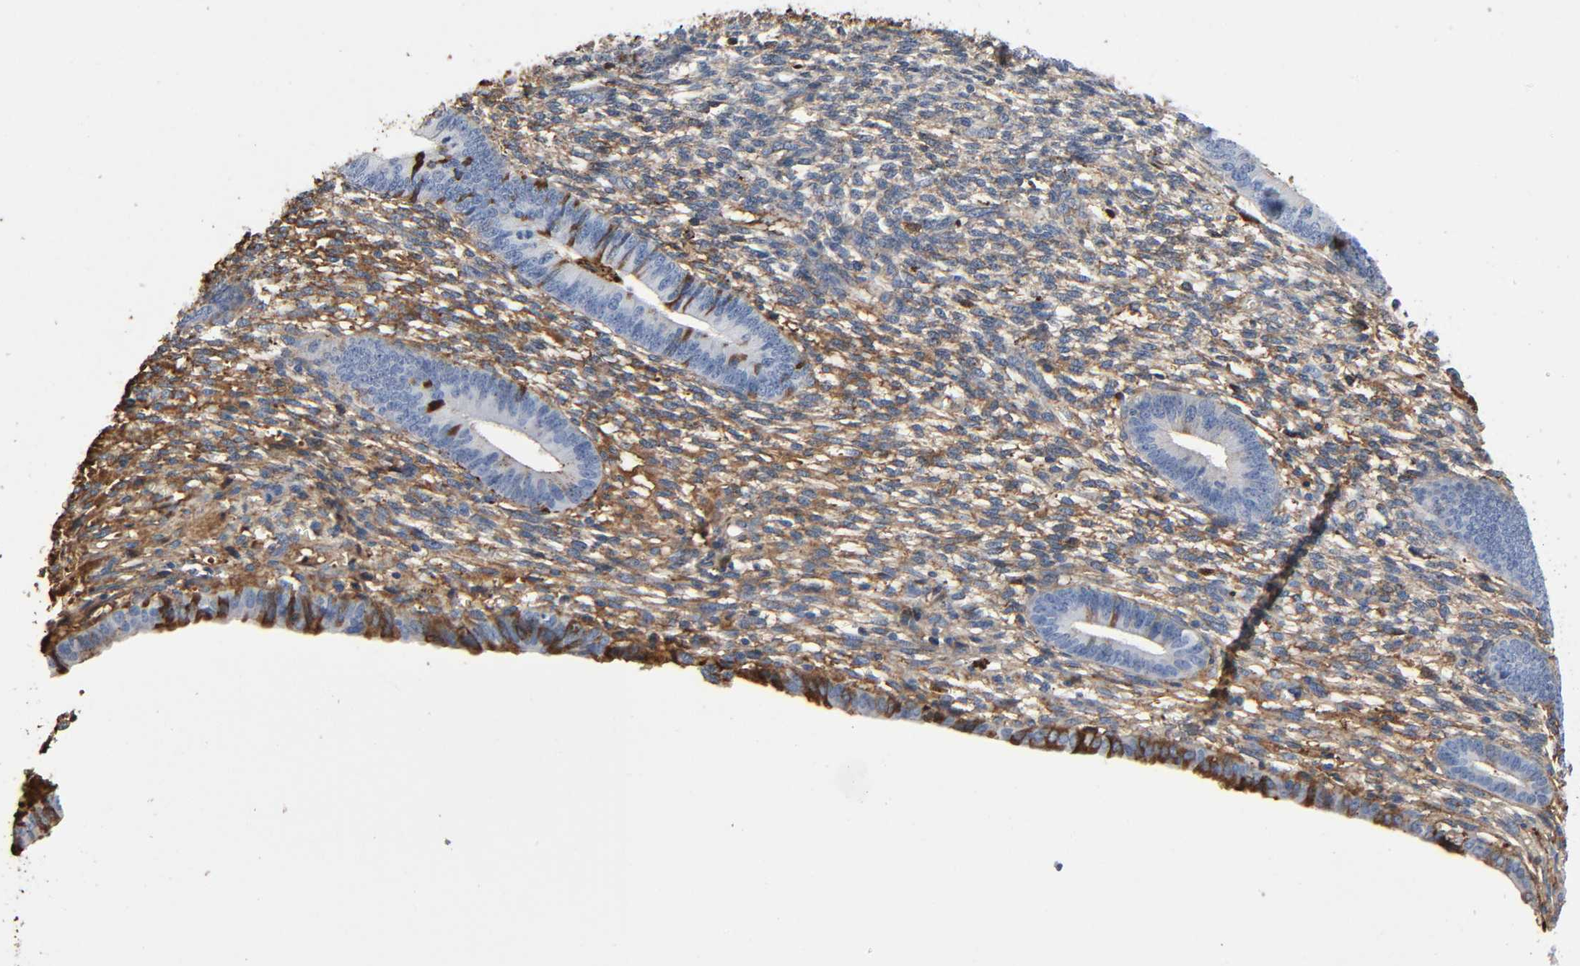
{"staining": {"intensity": "moderate", "quantity": "25%-75%", "location": "cytoplasmic/membranous"}, "tissue": "endometrium", "cell_type": "Cells in endometrial stroma", "image_type": "normal", "snomed": [{"axis": "morphology", "description": "Normal tissue, NOS"}, {"axis": "topography", "description": "Endometrium"}], "caption": "Endometrium was stained to show a protein in brown. There is medium levels of moderate cytoplasmic/membranous staining in about 25%-75% of cells in endometrial stroma.", "gene": "C3", "patient": {"sex": "female", "age": 57}}